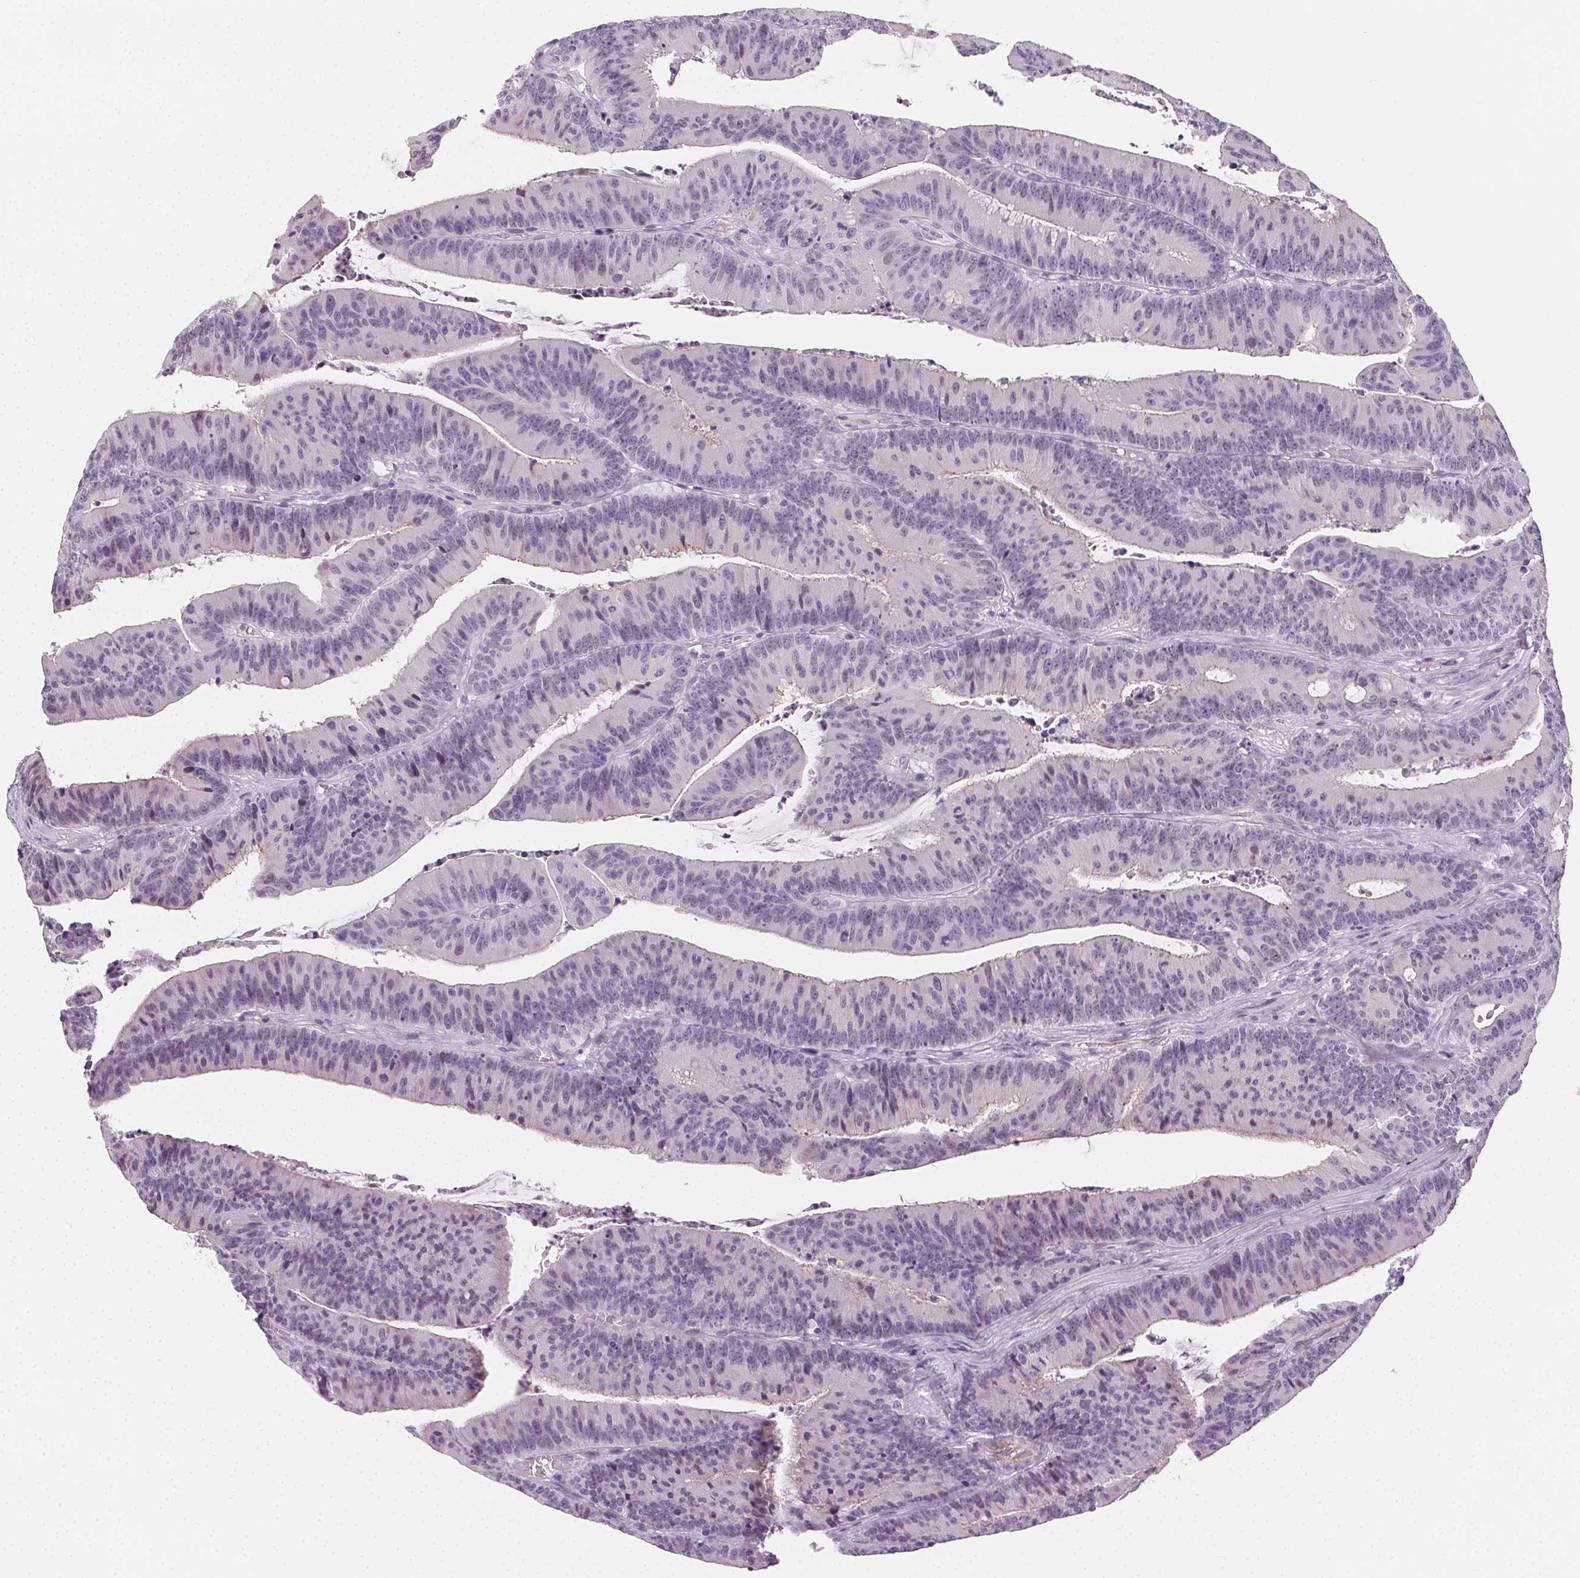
{"staining": {"intensity": "negative", "quantity": "none", "location": "none"}, "tissue": "colorectal cancer", "cell_type": "Tumor cells", "image_type": "cancer", "snomed": [{"axis": "morphology", "description": "Adenocarcinoma, NOS"}, {"axis": "topography", "description": "Colon"}], "caption": "IHC micrograph of adenocarcinoma (colorectal) stained for a protein (brown), which displays no positivity in tumor cells. (Brightfield microscopy of DAB immunohistochemistry at high magnification).", "gene": "AIF1L", "patient": {"sex": "female", "age": 78}}